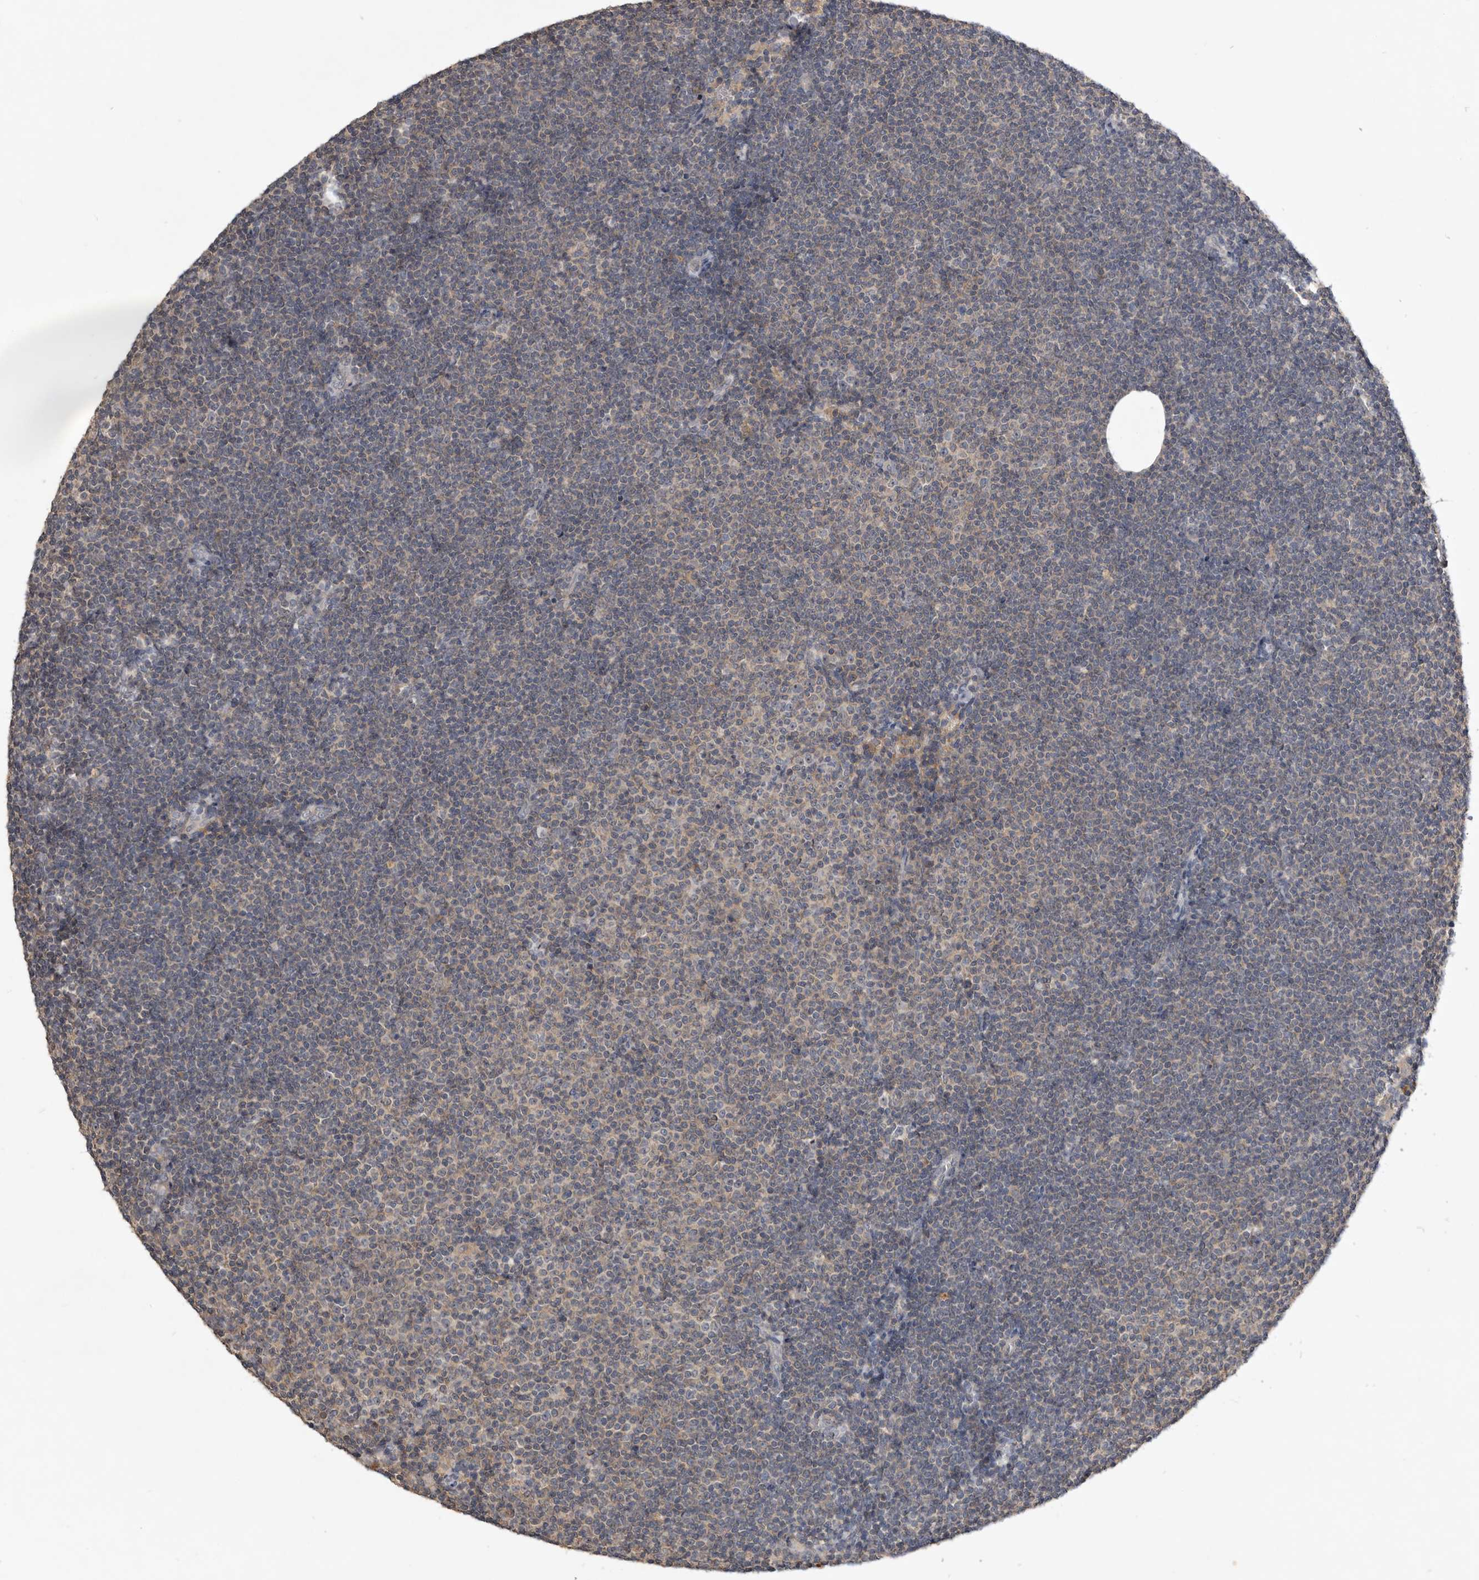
{"staining": {"intensity": "negative", "quantity": "none", "location": "none"}, "tissue": "lymphoma", "cell_type": "Tumor cells", "image_type": "cancer", "snomed": [{"axis": "morphology", "description": "Malignant lymphoma, non-Hodgkin's type, Low grade"}, {"axis": "topography", "description": "Lymph node"}], "caption": "DAB immunohistochemical staining of human lymphoma reveals no significant staining in tumor cells. (Immunohistochemistry, brightfield microscopy, high magnification).", "gene": "TTC39A", "patient": {"sex": "female", "age": 53}}